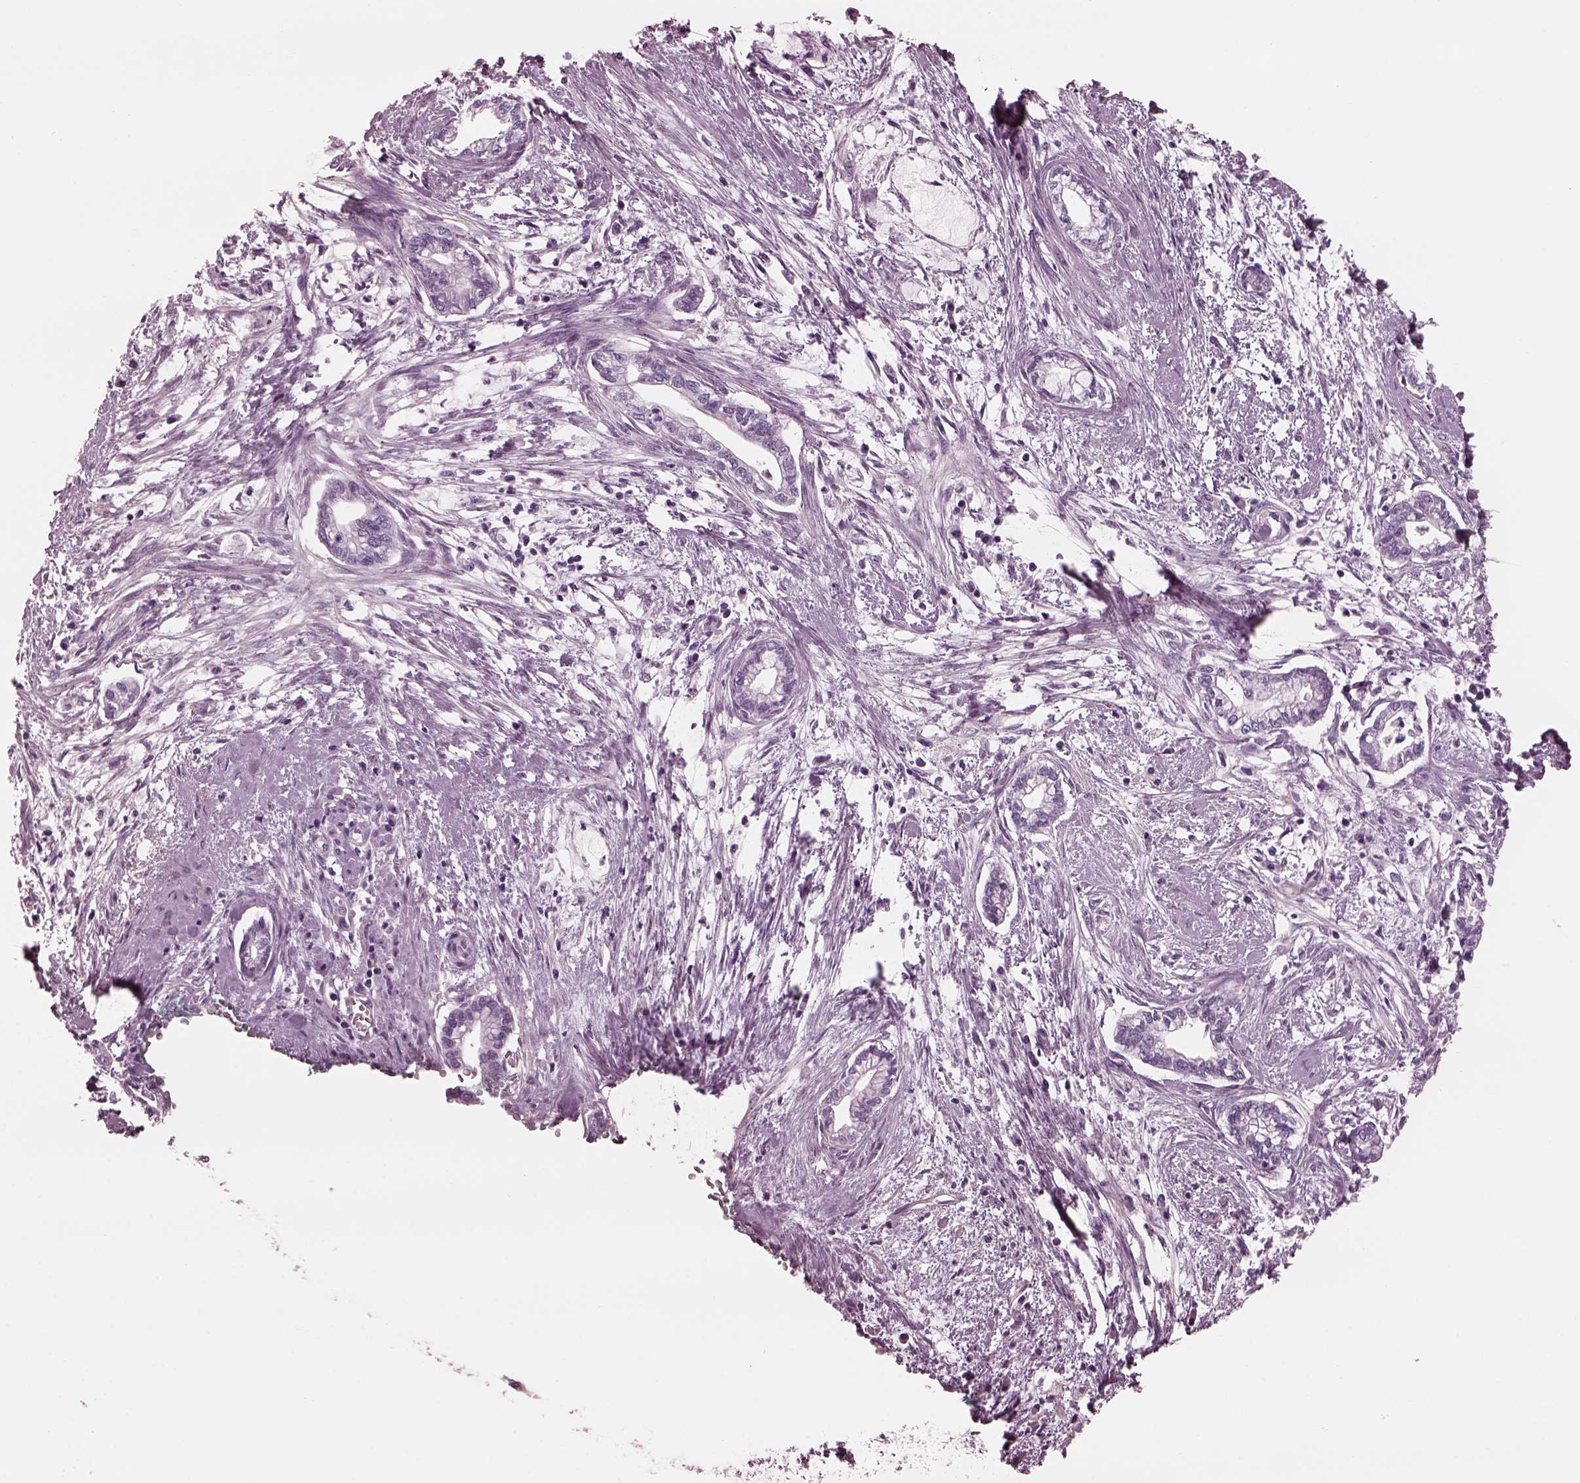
{"staining": {"intensity": "negative", "quantity": "none", "location": "none"}, "tissue": "cervical cancer", "cell_type": "Tumor cells", "image_type": "cancer", "snomed": [{"axis": "morphology", "description": "Adenocarcinoma, NOS"}, {"axis": "topography", "description": "Cervix"}], "caption": "An IHC photomicrograph of adenocarcinoma (cervical) is shown. There is no staining in tumor cells of adenocarcinoma (cervical).", "gene": "CGA", "patient": {"sex": "female", "age": 62}}